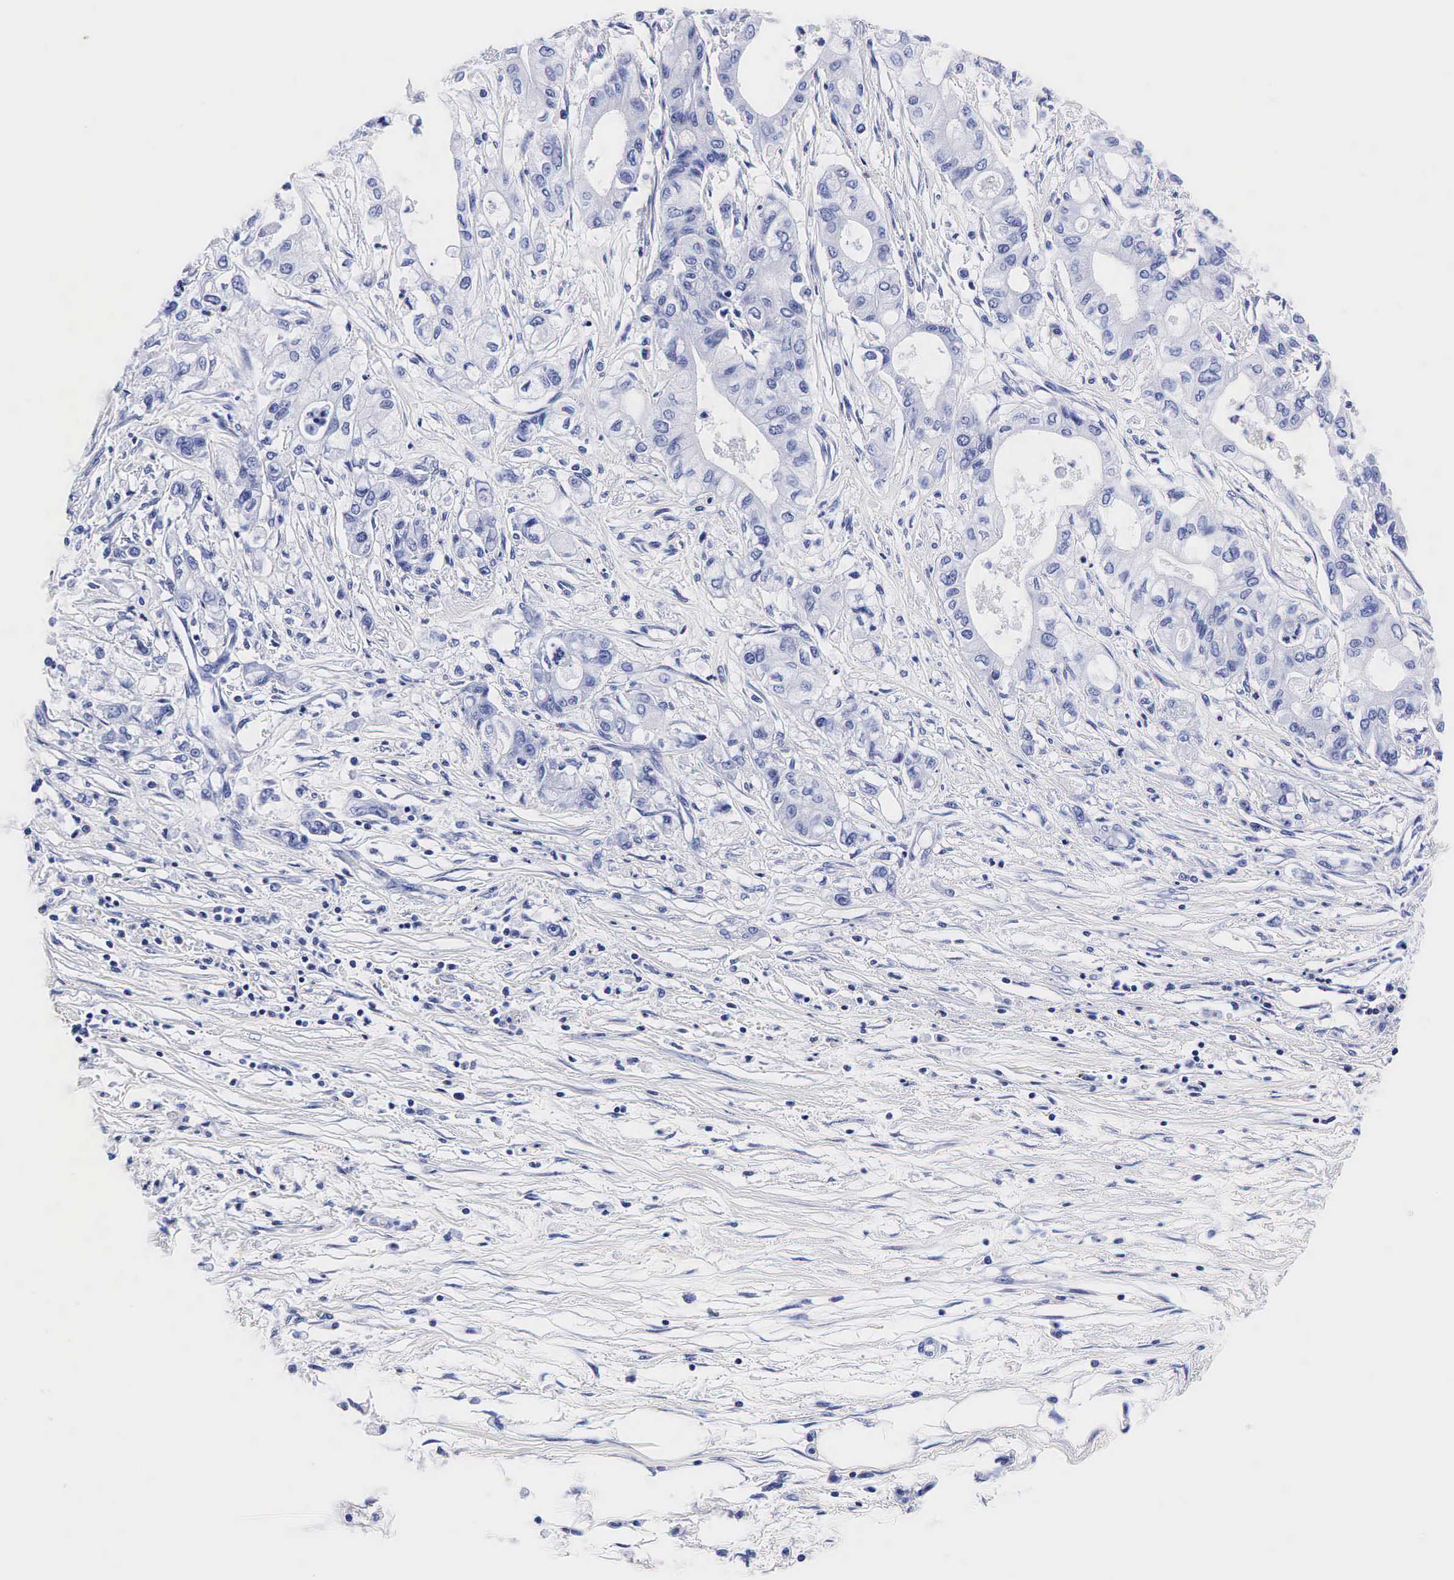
{"staining": {"intensity": "negative", "quantity": "none", "location": "none"}, "tissue": "pancreatic cancer", "cell_type": "Tumor cells", "image_type": "cancer", "snomed": [{"axis": "morphology", "description": "Adenocarcinoma, NOS"}, {"axis": "topography", "description": "Pancreas"}], "caption": "A photomicrograph of pancreatic cancer (adenocarcinoma) stained for a protein reveals no brown staining in tumor cells.", "gene": "TG", "patient": {"sex": "male", "age": 79}}